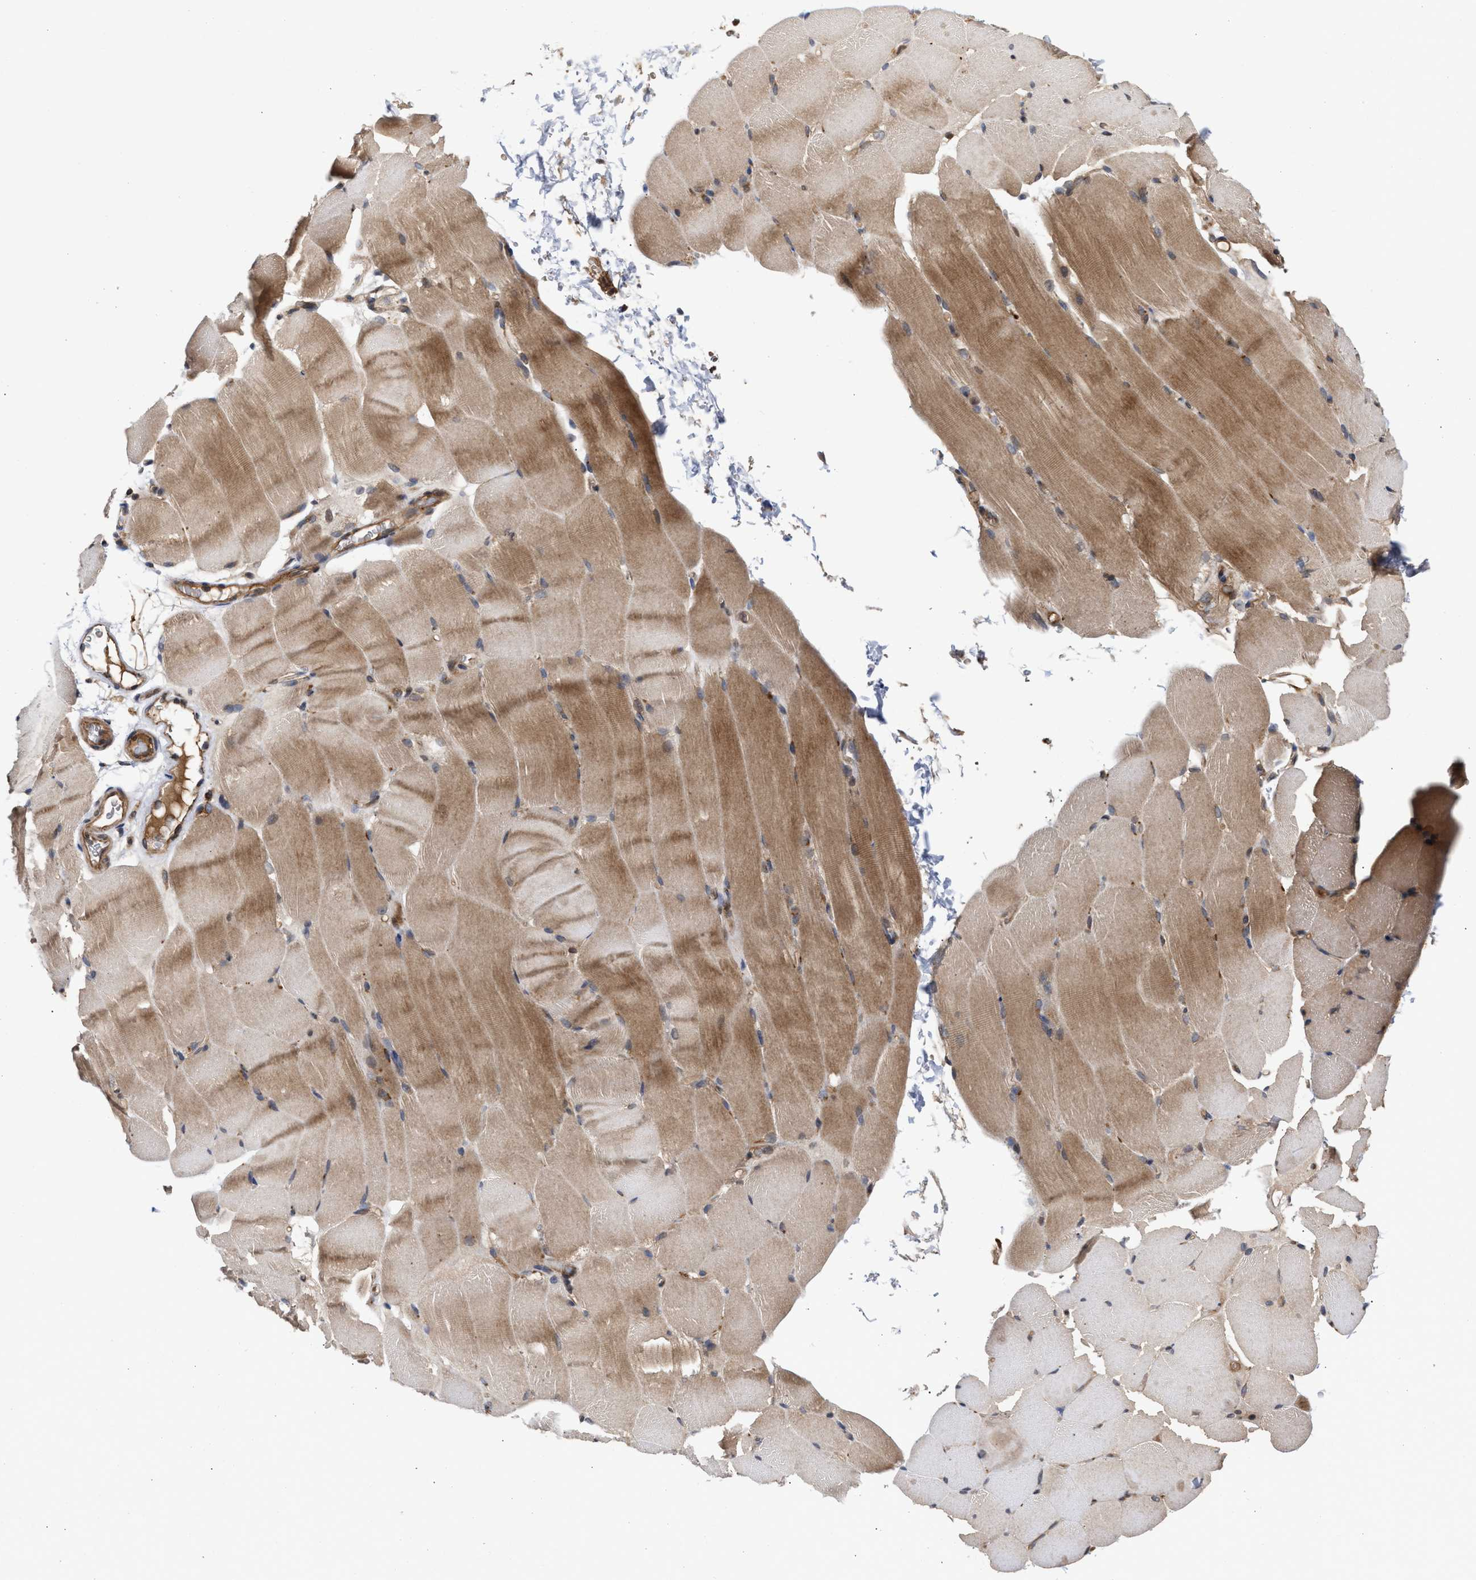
{"staining": {"intensity": "moderate", "quantity": ">75%", "location": "cytoplasmic/membranous"}, "tissue": "skeletal muscle", "cell_type": "Myocytes", "image_type": "normal", "snomed": [{"axis": "morphology", "description": "Normal tissue, NOS"}, {"axis": "topography", "description": "Skeletal muscle"}, {"axis": "topography", "description": "Parathyroid gland"}], "caption": "Approximately >75% of myocytes in unremarkable skeletal muscle reveal moderate cytoplasmic/membranous protein expression as visualized by brown immunohistochemical staining.", "gene": "SAR1A", "patient": {"sex": "female", "age": 37}}